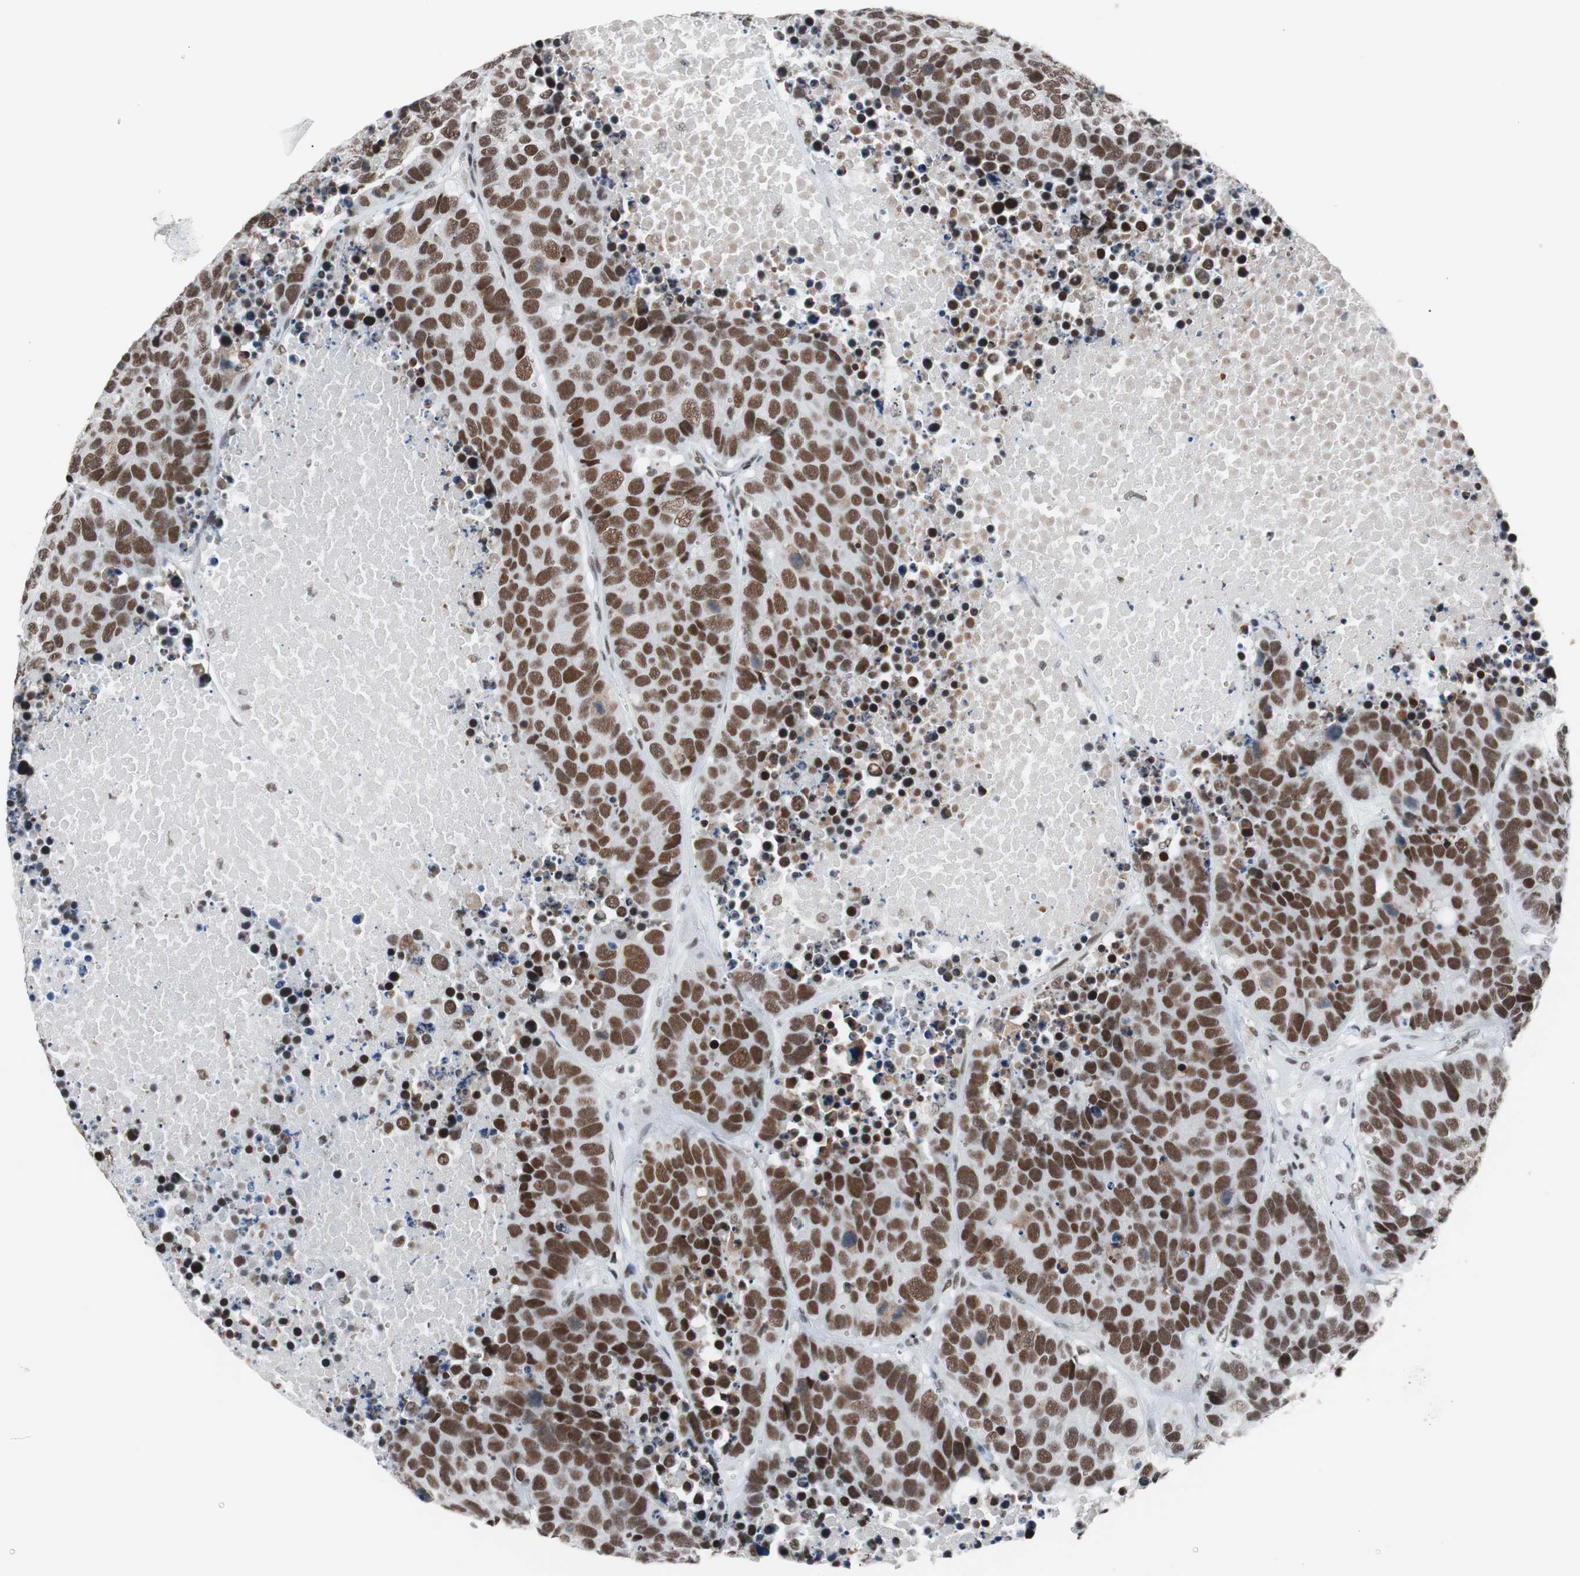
{"staining": {"intensity": "strong", "quantity": ">75%", "location": "nuclear"}, "tissue": "carcinoid", "cell_type": "Tumor cells", "image_type": "cancer", "snomed": [{"axis": "morphology", "description": "Carcinoid, malignant, NOS"}, {"axis": "topography", "description": "Lung"}], "caption": "A high amount of strong nuclear positivity is appreciated in about >75% of tumor cells in carcinoid tissue.", "gene": "ARID1A", "patient": {"sex": "male", "age": 60}}